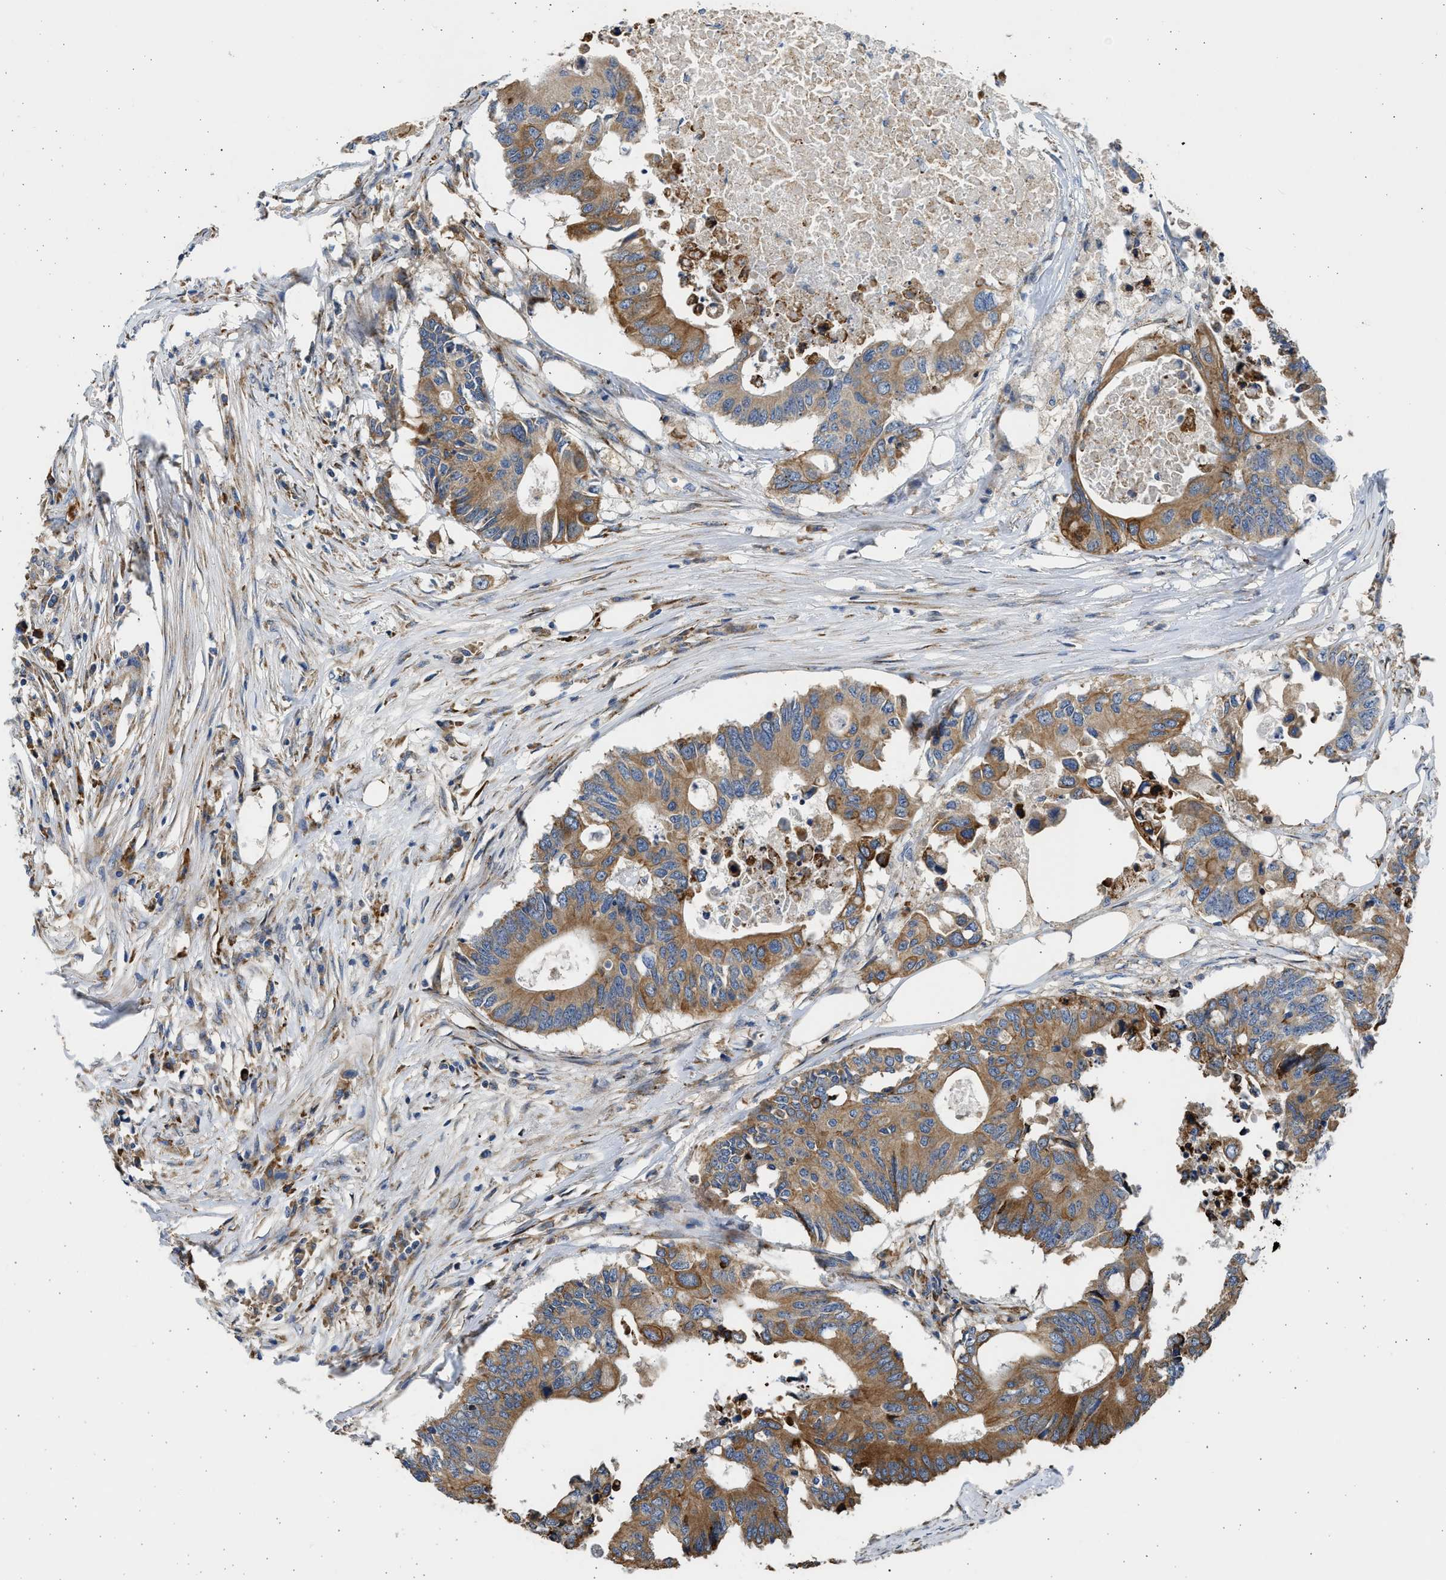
{"staining": {"intensity": "moderate", "quantity": ">75%", "location": "cytoplasmic/membranous"}, "tissue": "colorectal cancer", "cell_type": "Tumor cells", "image_type": "cancer", "snomed": [{"axis": "morphology", "description": "Adenocarcinoma, NOS"}, {"axis": "topography", "description": "Colon"}], "caption": "Brown immunohistochemical staining in colorectal cancer (adenocarcinoma) exhibits moderate cytoplasmic/membranous staining in about >75% of tumor cells.", "gene": "PLD2", "patient": {"sex": "male", "age": 71}}